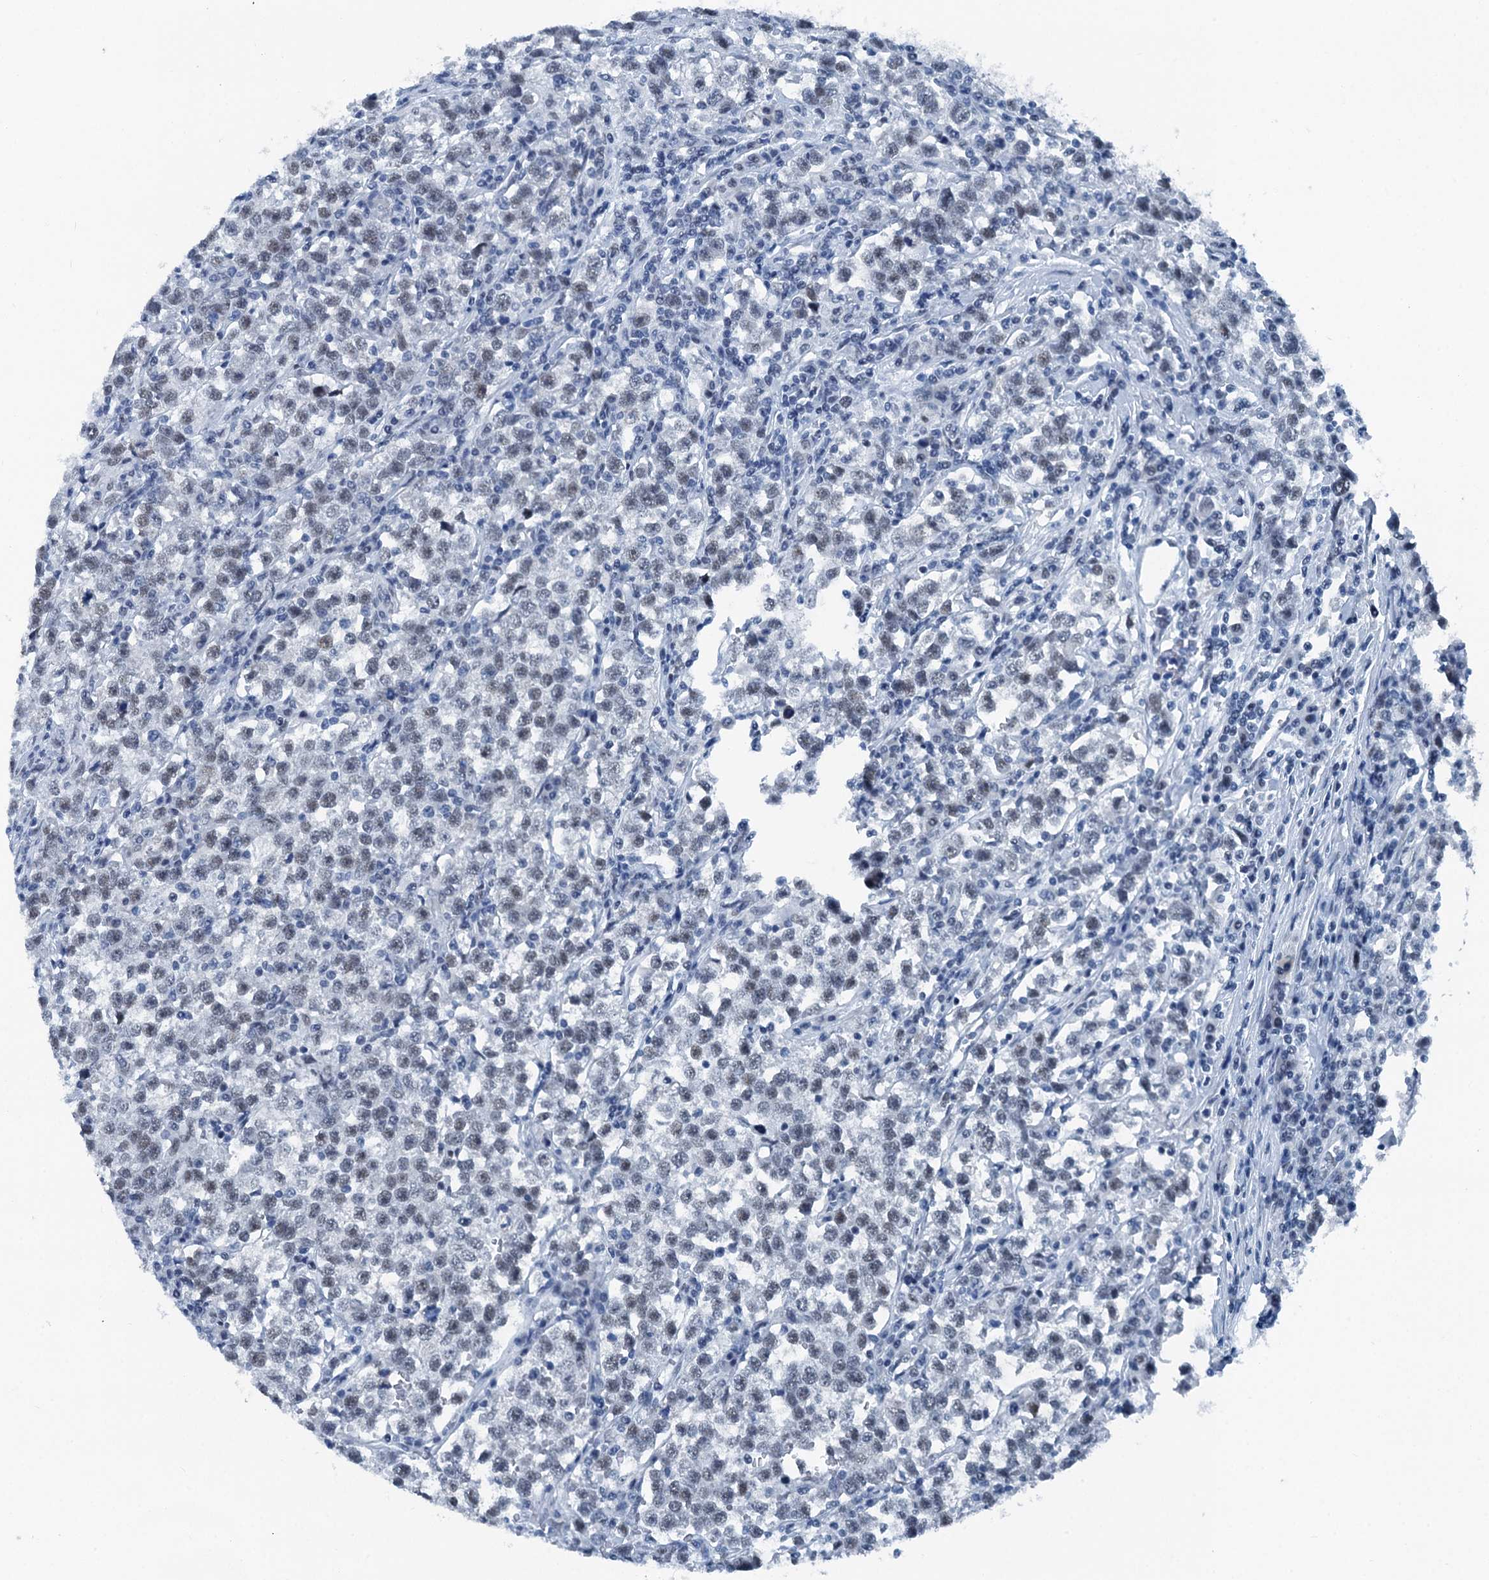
{"staining": {"intensity": "negative", "quantity": "none", "location": "none"}, "tissue": "testis cancer", "cell_type": "Tumor cells", "image_type": "cancer", "snomed": [{"axis": "morphology", "description": "Normal tissue, NOS"}, {"axis": "morphology", "description": "Seminoma, NOS"}, {"axis": "topography", "description": "Testis"}], "caption": "A micrograph of testis cancer stained for a protein shows no brown staining in tumor cells.", "gene": "TRPT1", "patient": {"sex": "male", "age": 43}}